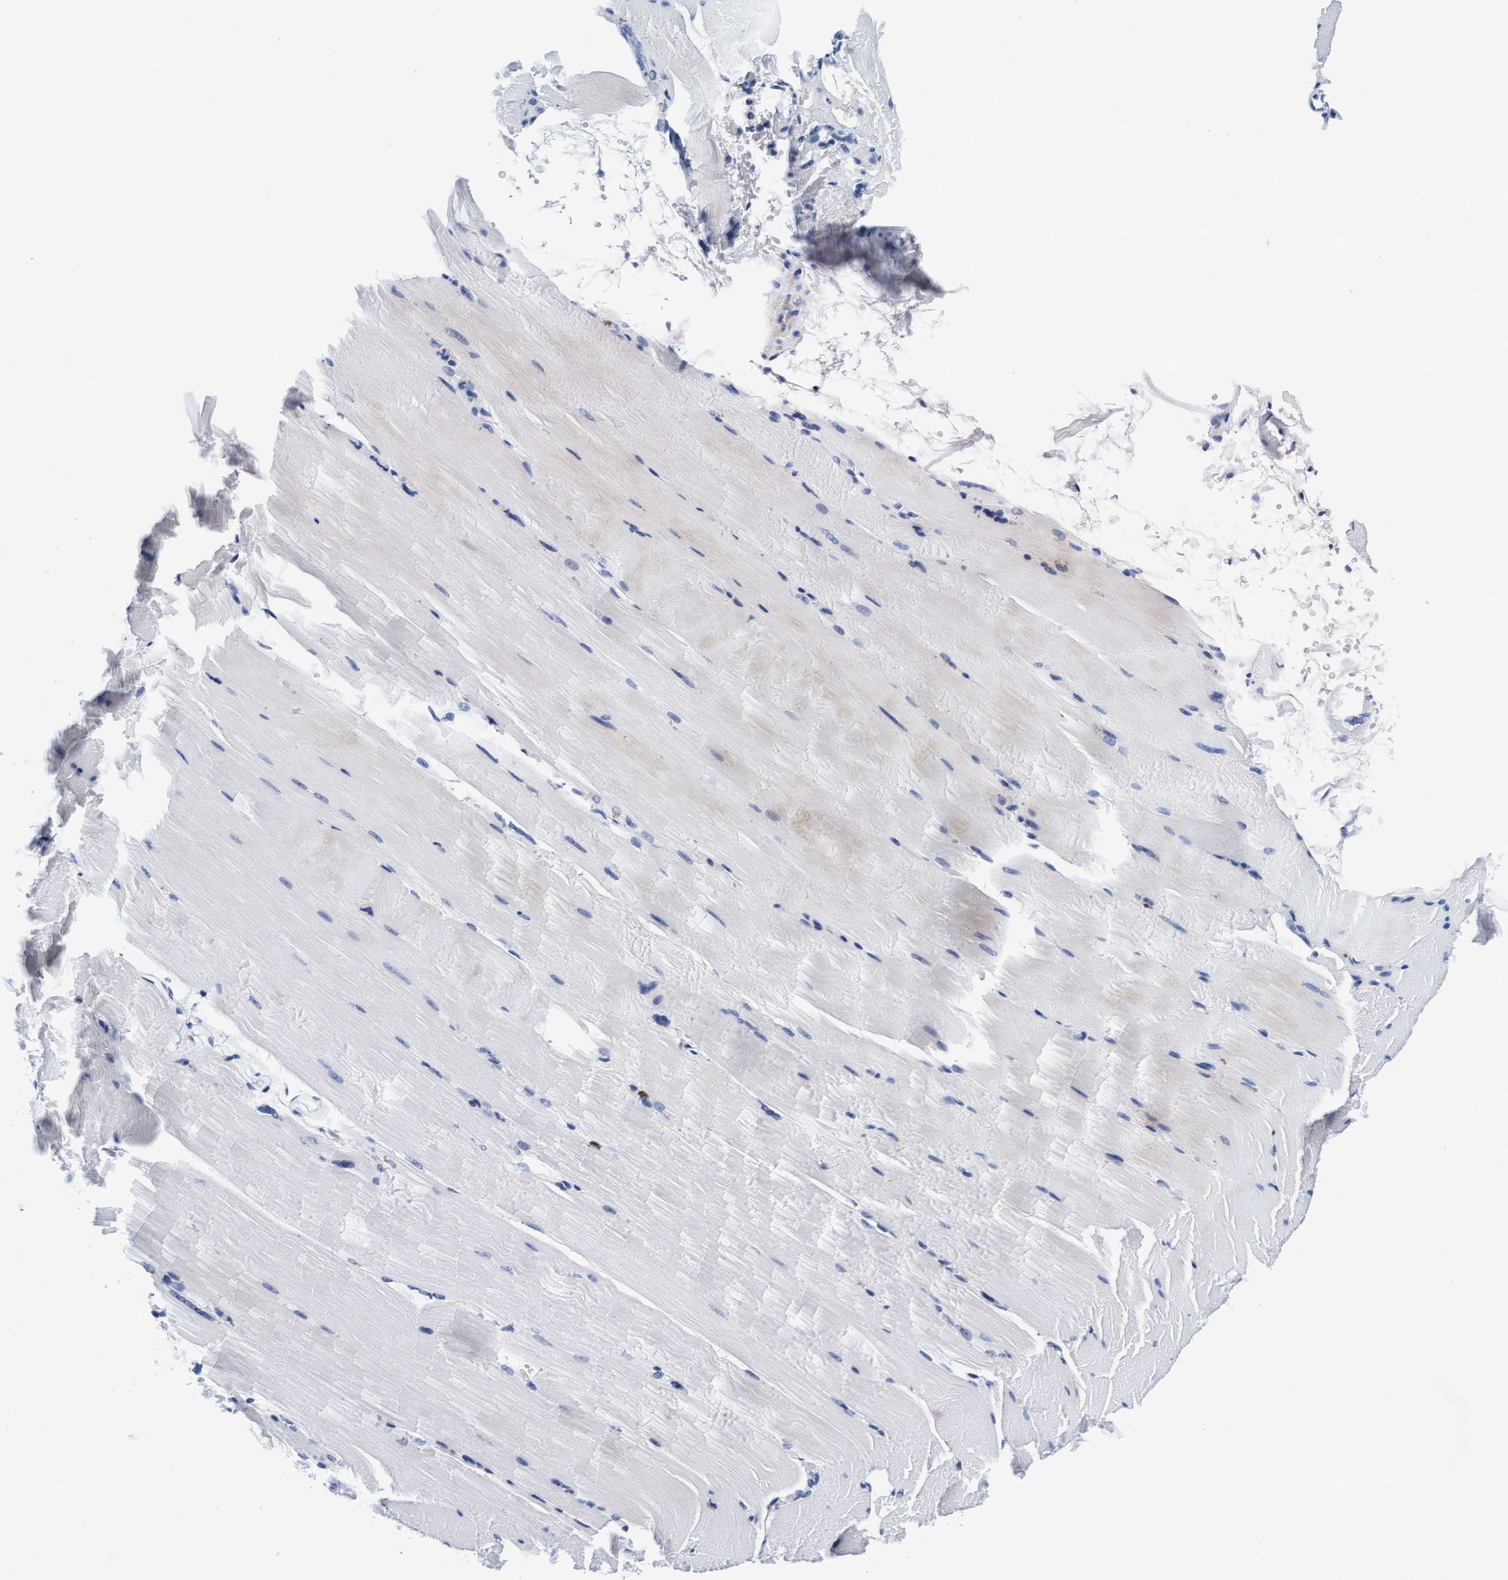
{"staining": {"intensity": "negative", "quantity": "none", "location": "none"}, "tissue": "skeletal muscle", "cell_type": "Myocytes", "image_type": "normal", "snomed": [{"axis": "morphology", "description": "Normal tissue, NOS"}, {"axis": "topography", "description": "Skeletal muscle"}, {"axis": "topography", "description": "Parathyroid gland"}], "caption": "IHC histopathology image of benign skeletal muscle stained for a protein (brown), which exhibits no positivity in myocytes.", "gene": "ARSG", "patient": {"sex": "female", "age": 37}}